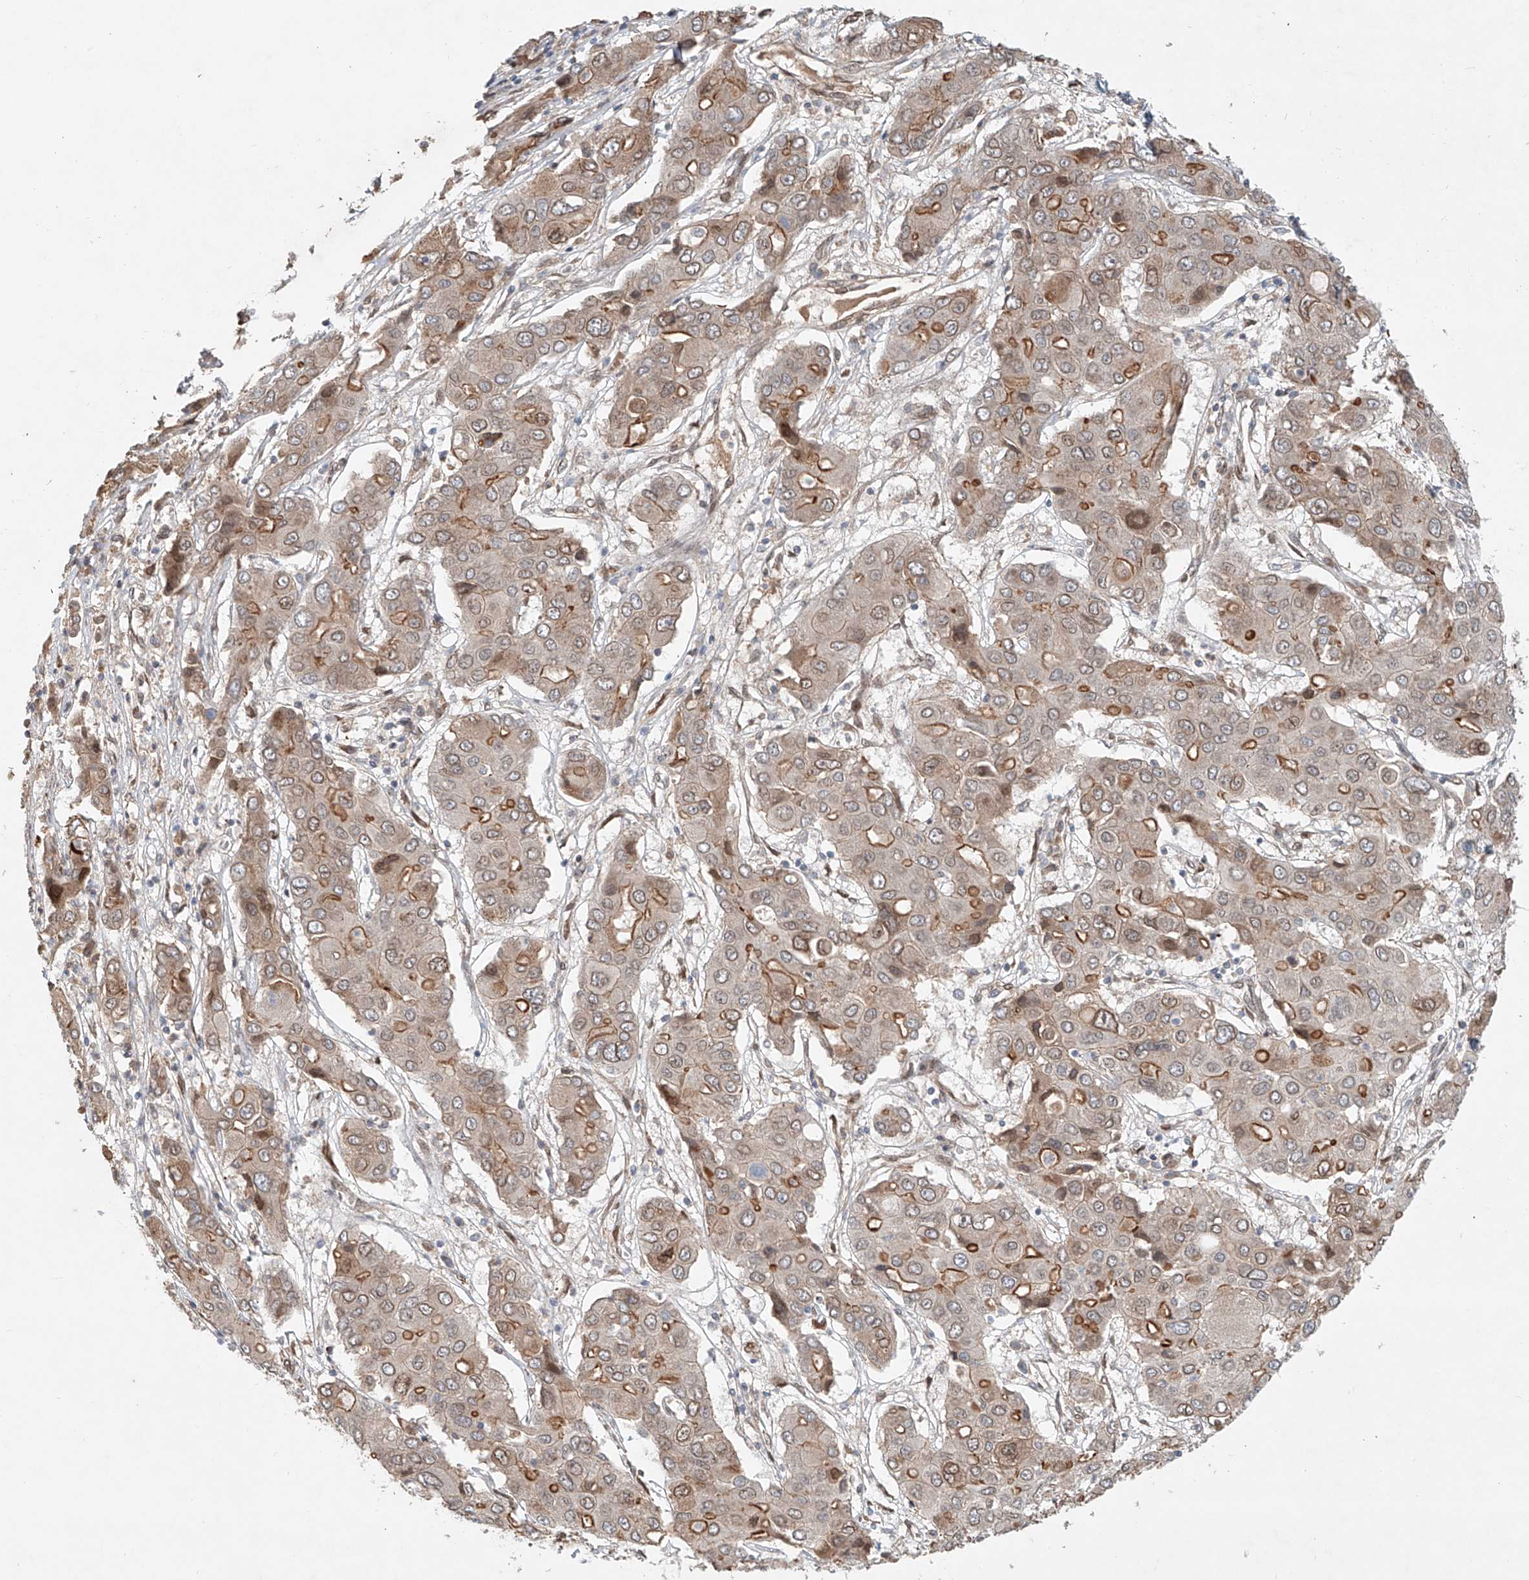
{"staining": {"intensity": "moderate", "quantity": "25%-75%", "location": "cytoplasmic/membranous,nuclear"}, "tissue": "liver cancer", "cell_type": "Tumor cells", "image_type": "cancer", "snomed": [{"axis": "morphology", "description": "Cholangiocarcinoma"}, {"axis": "topography", "description": "Liver"}], "caption": "The micrograph shows a brown stain indicating the presence of a protein in the cytoplasmic/membranous and nuclear of tumor cells in liver cancer. The staining was performed using DAB to visualize the protein expression in brown, while the nuclei were stained in blue with hematoxylin (Magnification: 20x).", "gene": "SASH1", "patient": {"sex": "male", "age": 67}}